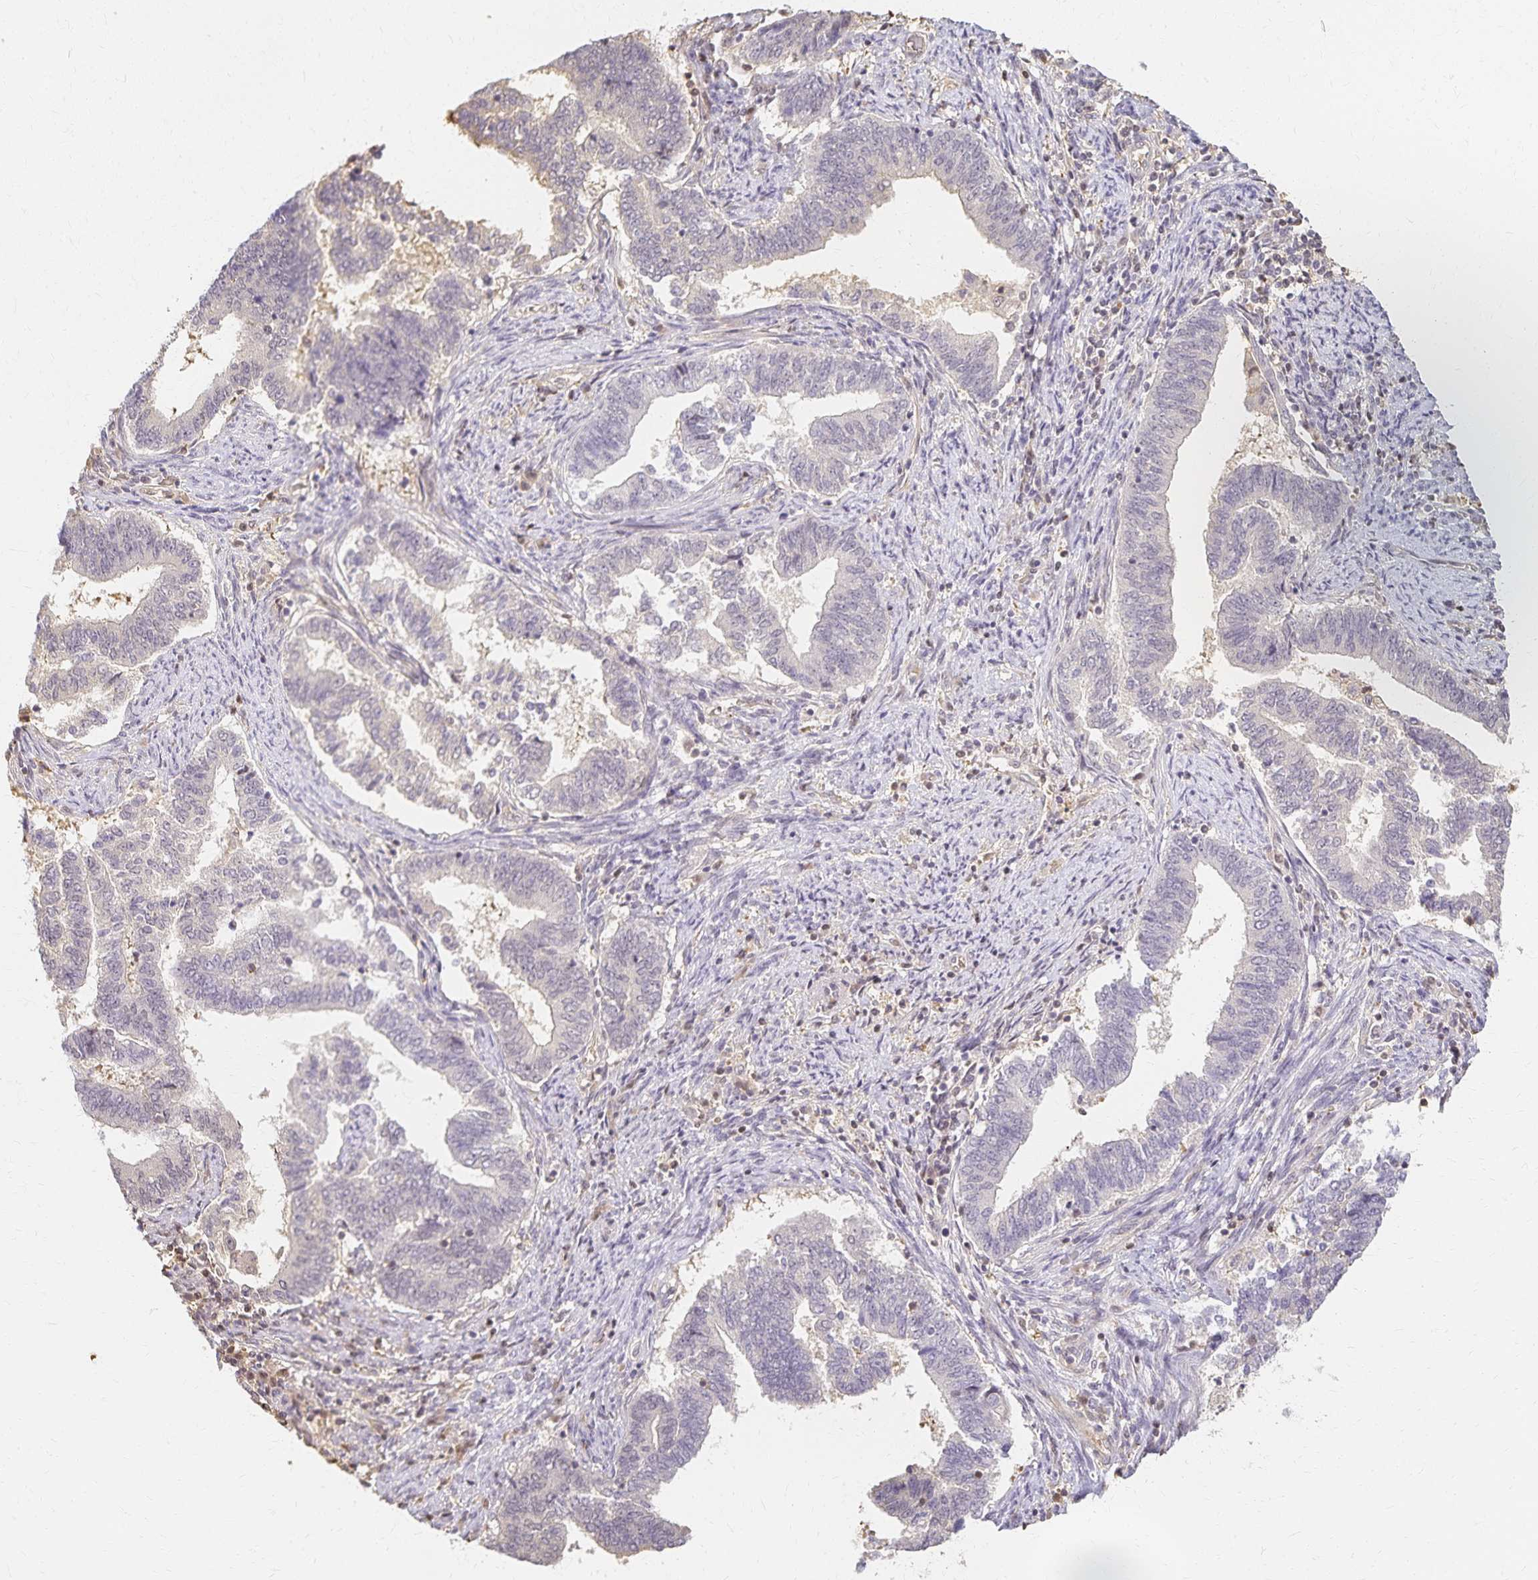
{"staining": {"intensity": "negative", "quantity": "none", "location": "none"}, "tissue": "endometrial cancer", "cell_type": "Tumor cells", "image_type": "cancer", "snomed": [{"axis": "morphology", "description": "Adenocarcinoma, NOS"}, {"axis": "topography", "description": "Endometrium"}], "caption": "Human endometrial cancer (adenocarcinoma) stained for a protein using IHC shows no positivity in tumor cells.", "gene": "AZGP1", "patient": {"sex": "female", "age": 65}}